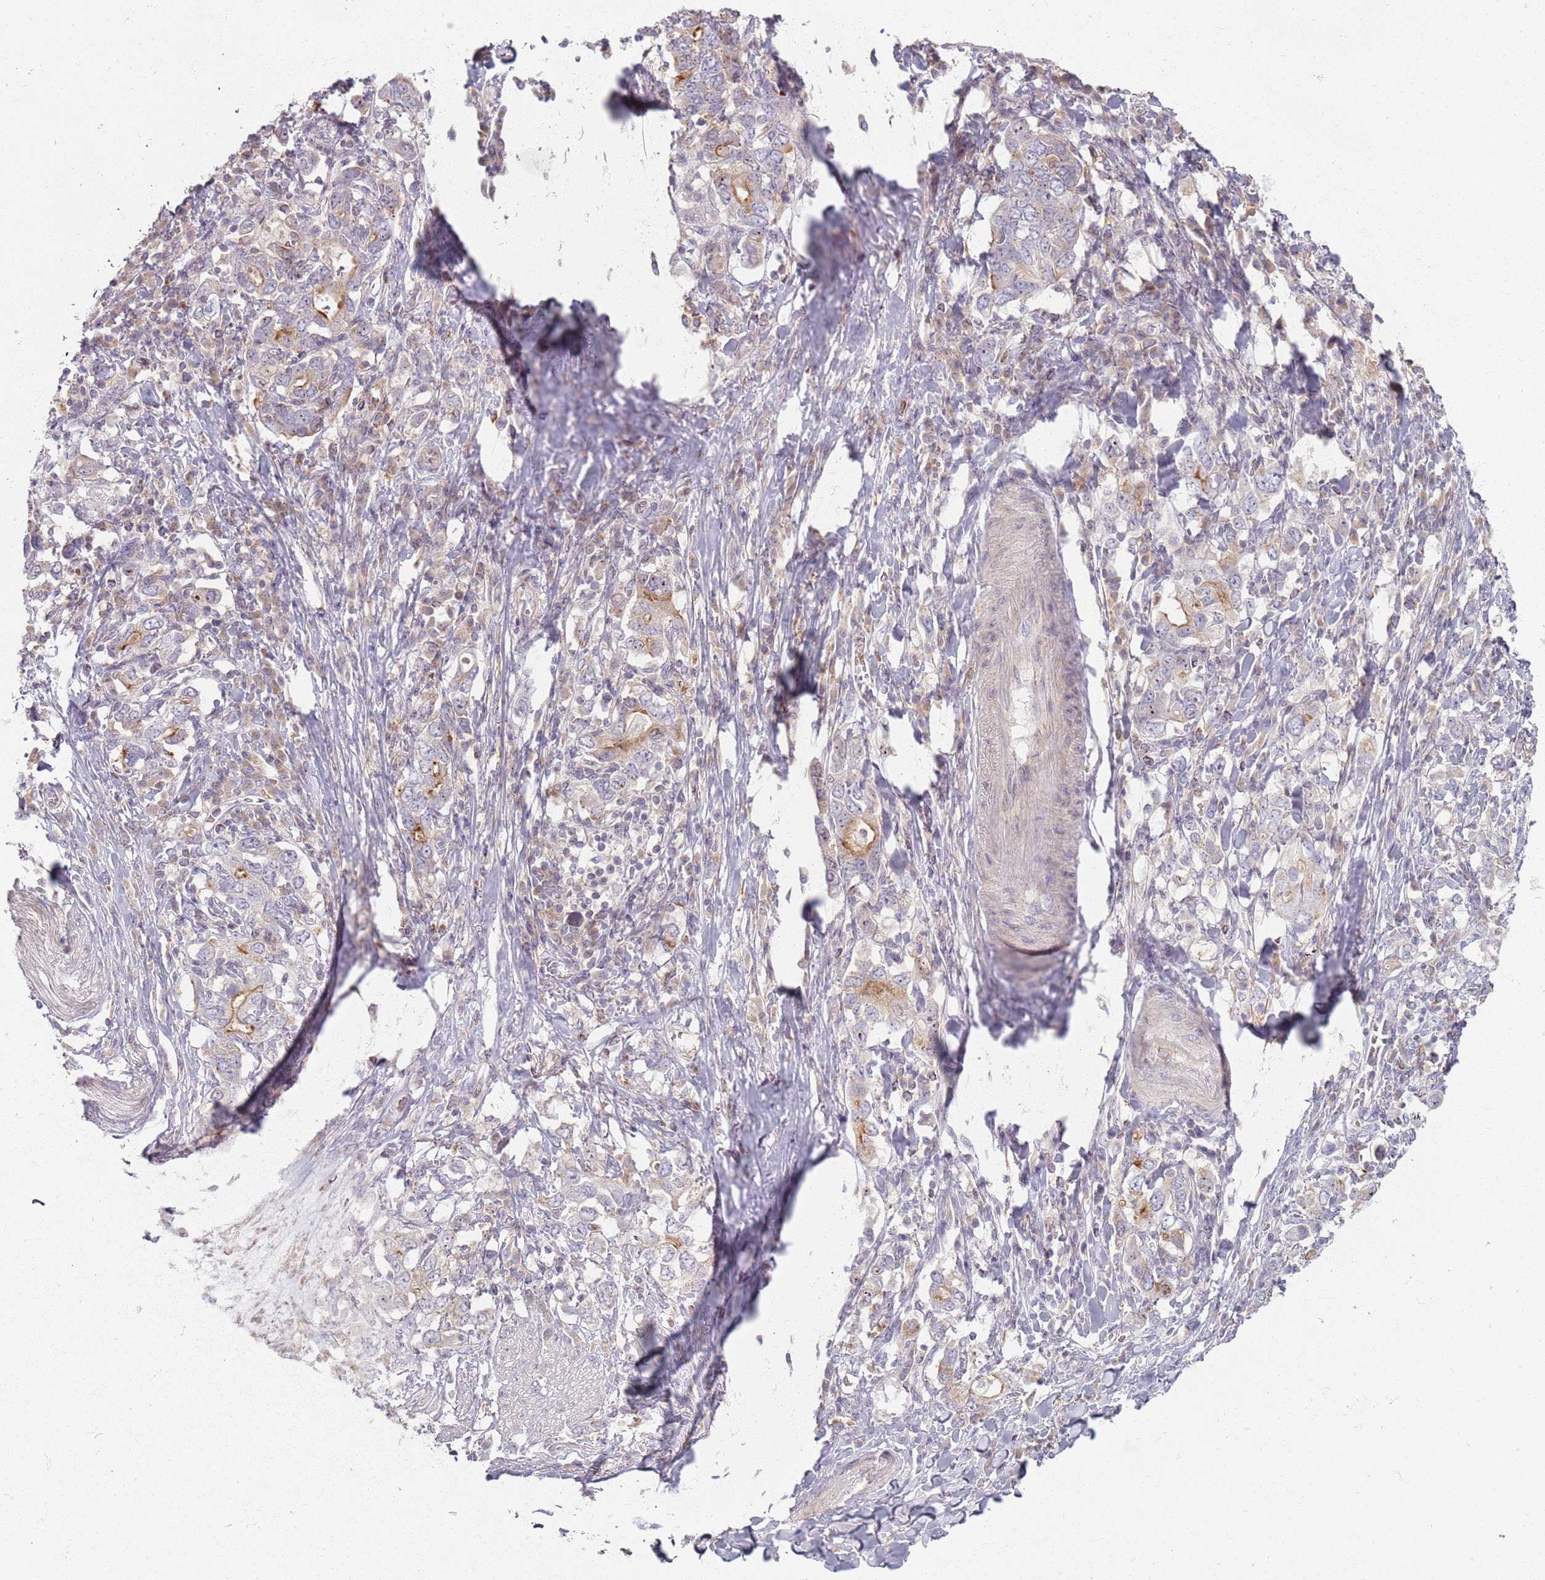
{"staining": {"intensity": "negative", "quantity": "none", "location": "none"}, "tissue": "stomach cancer", "cell_type": "Tumor cells", "image_type": "cancer", "snomed": [{"axis": "morphology", "description": "Adenocarcinoma, NOS"}, {"axis": "topography", "description": "Stomach, upper"}, {"axis": "topography", "description": "Stomach"}], "caption": "The image reveals no staining of tumor cells in stomach cancer (adenocarcinoma).", "gene": "ZDHHC2", "patient": {"sex": "male", "age": 62}}